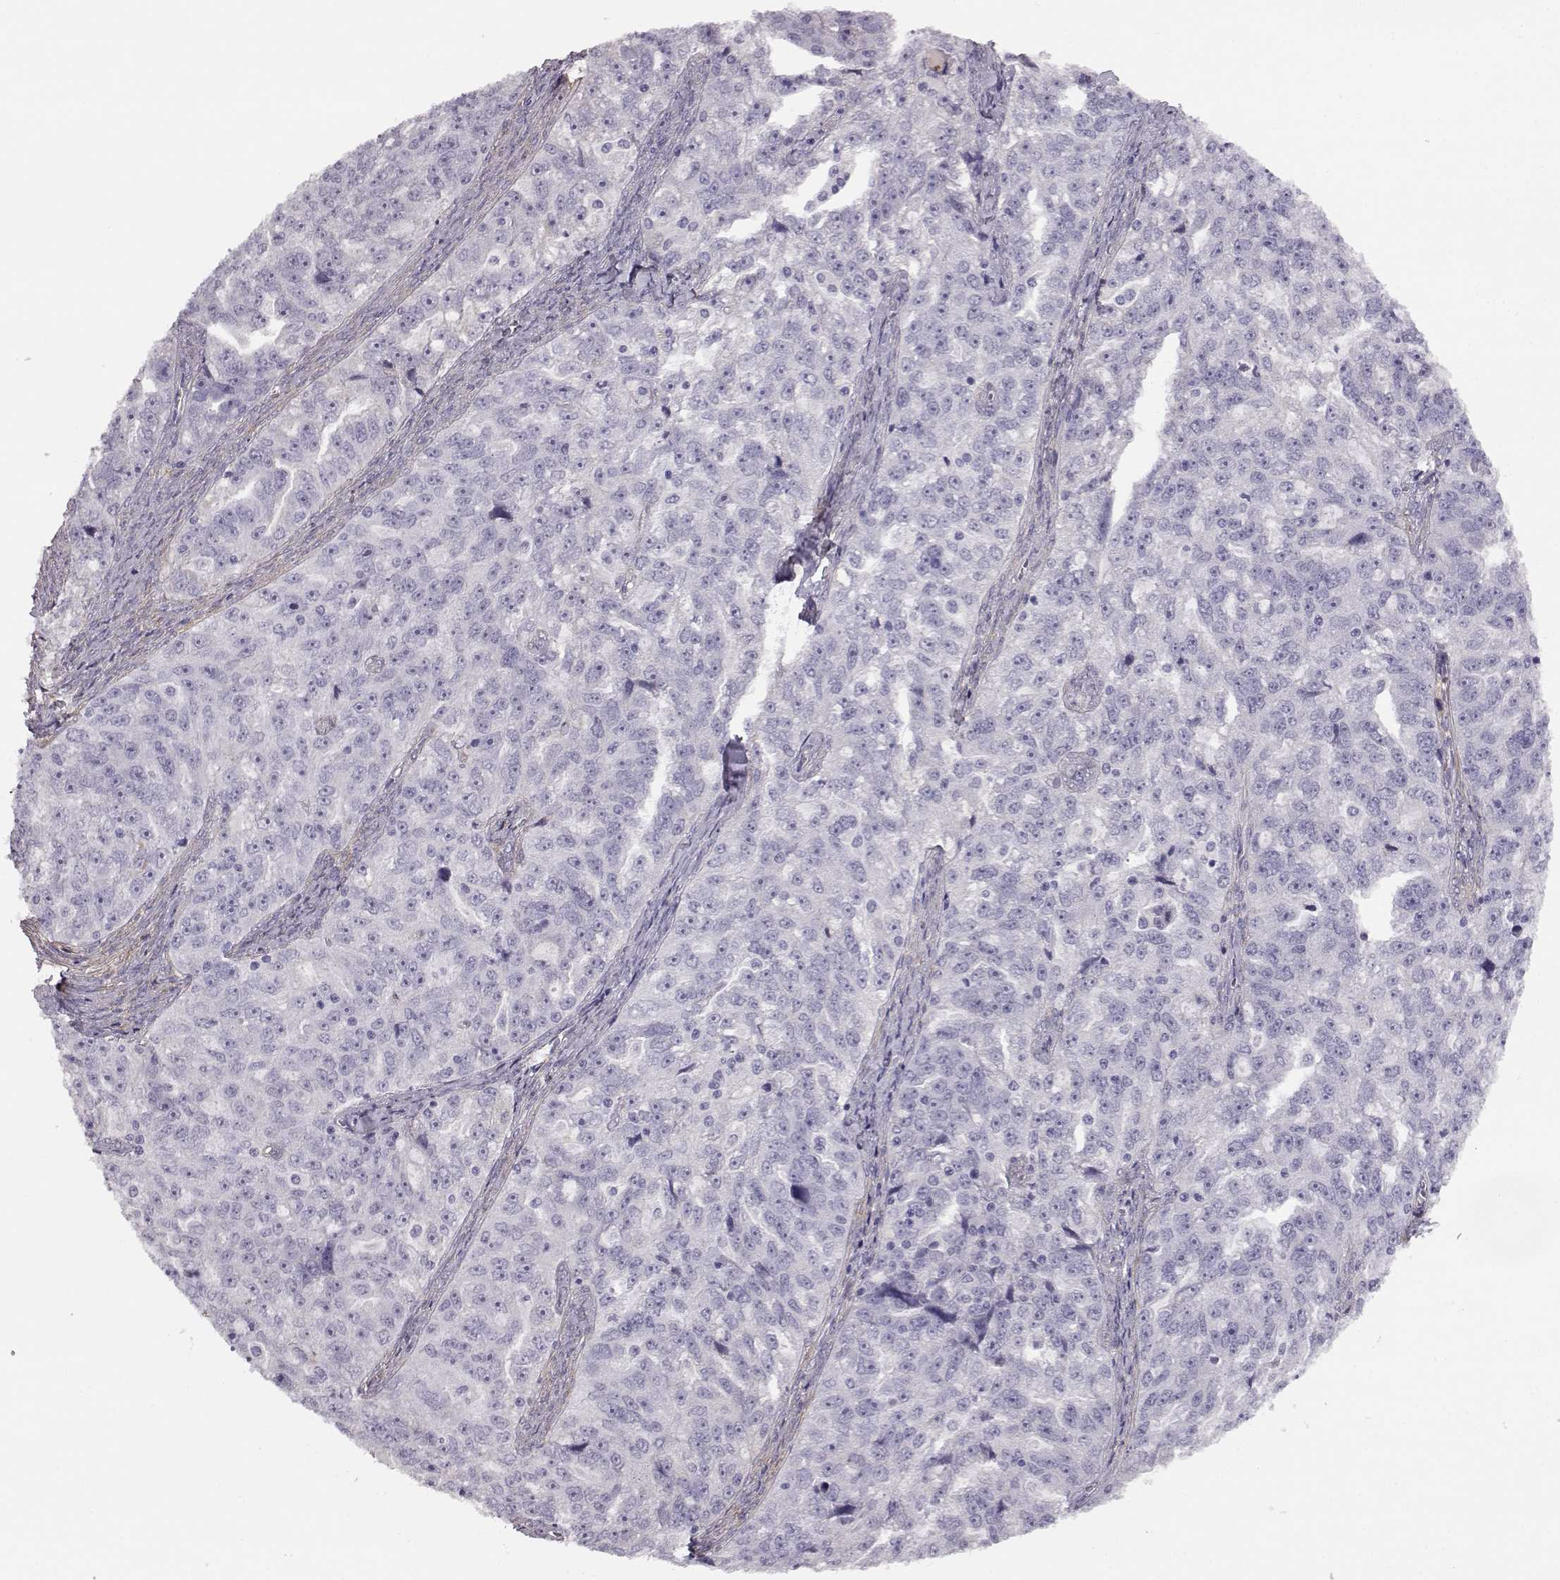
{"staining": {"intensity": "negative", "quantity": "none", "location": "none"}, "tissue": "ovarian cancer", "cell_type": "Tumor cells", "image_type": "cancer", "snomed": [{"axis": "morphology", "description": "Cystadenocarcinoma, serous, NOS"}, {"axis": "topography", "description": "Ovary"}], "caption": "Immunohistochemical staining of ovarian serous cystadenocarcinoma displays no significant staining in tumor cells. The staining is performed using DAB (3,3'-diaminobenzidine) brown chromogen with nuclei counter-stained in using hematoxylin.", "gene": "TRIM69", "patient": {"sex": "female", "age": 51}}